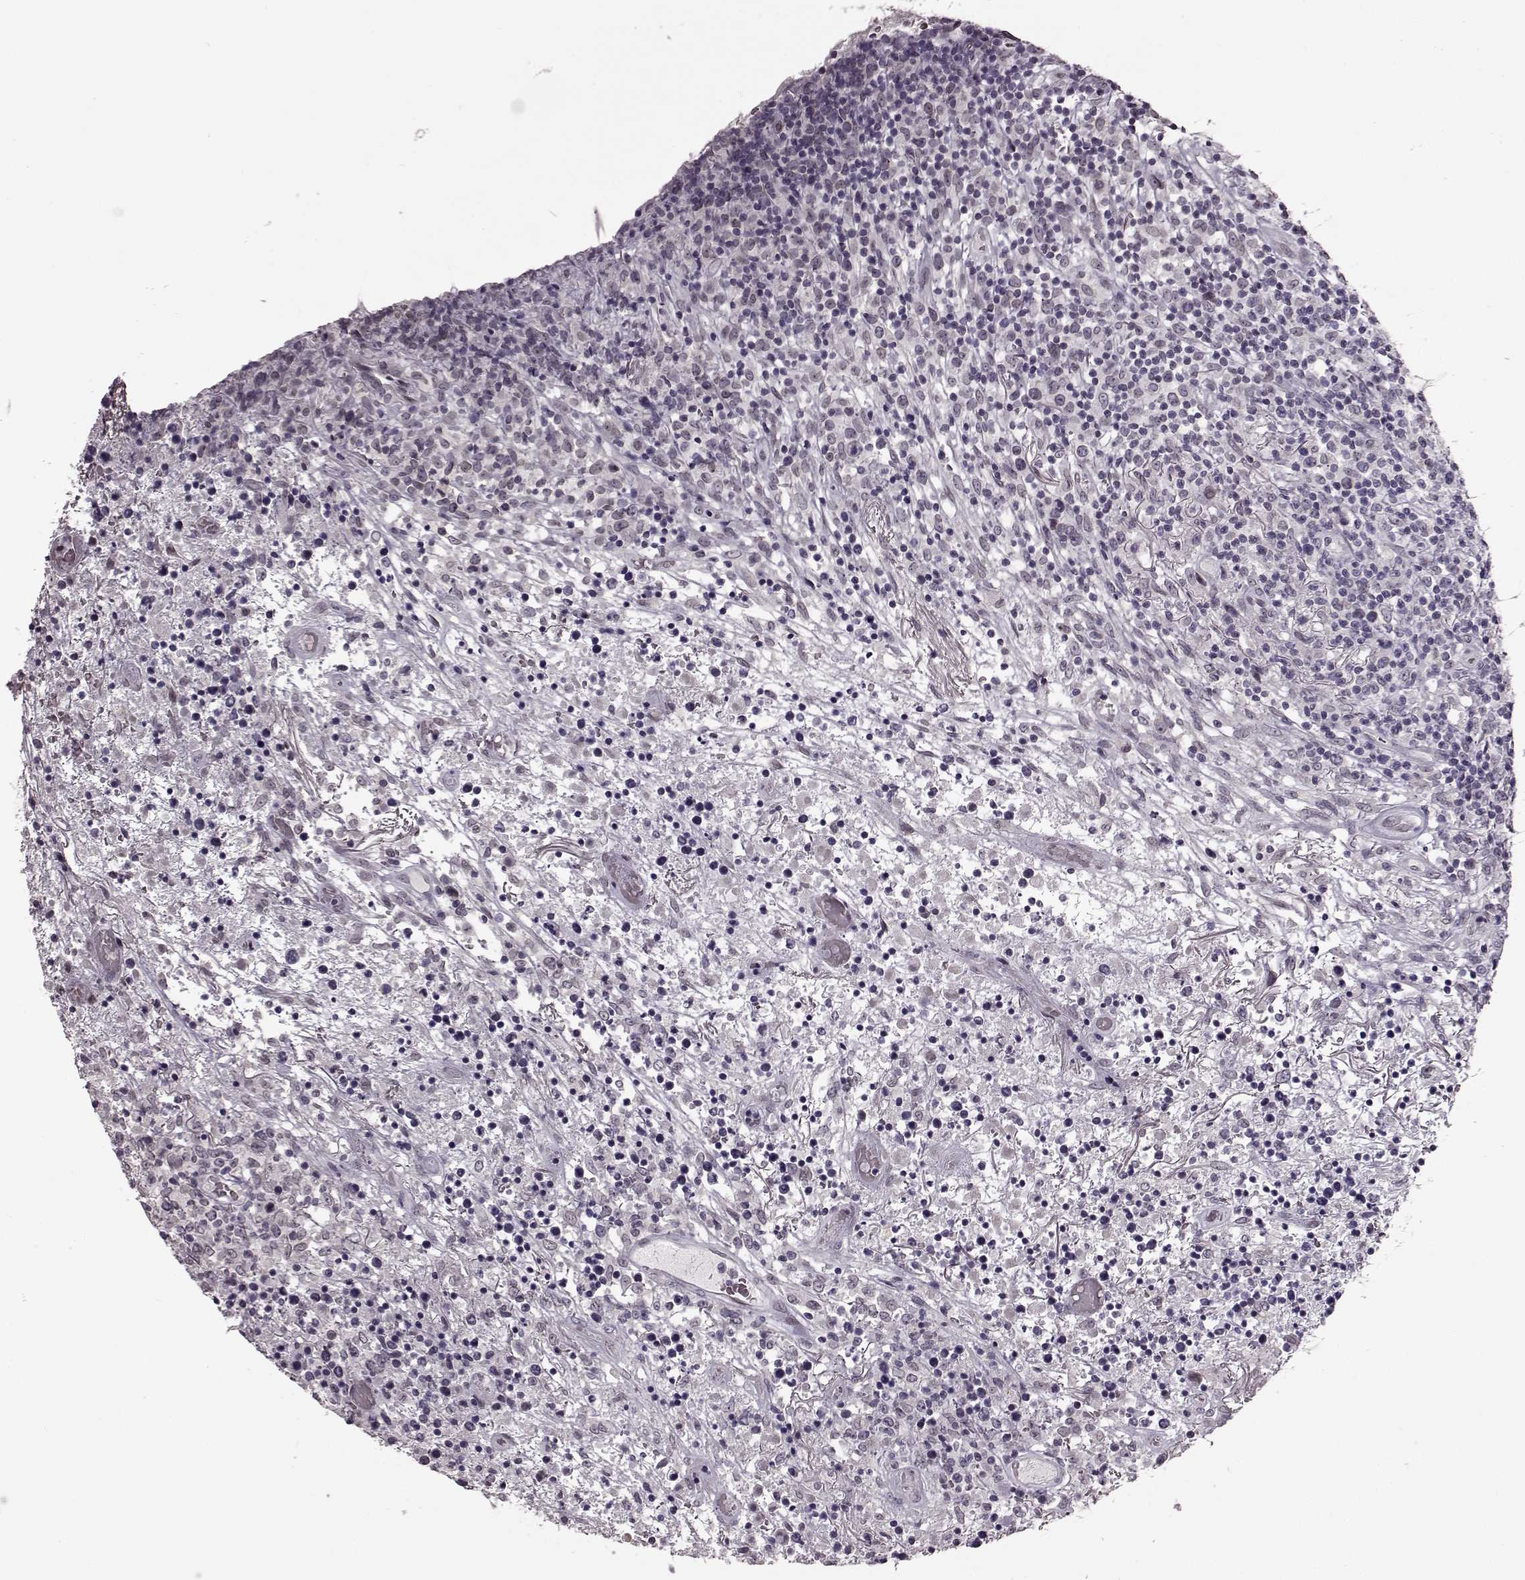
{"staining": {"intensity": "negative", "quantity": "none", "location": "none"}, "tissue": "lymphoma", "cell_type": "Tumor cells", "image_type": "cancer", "snomed": [{"axis": "morphology", "description": "Malignant lymphoma, non-Hodgkin's type, High grade"}, {"axis": "topography", "description": "Lung"}], "caption": "Tumor cells show no significant staining in lymphoma.", "gene": "STX1B", "patient": {"sex": "male", "age": 79}}